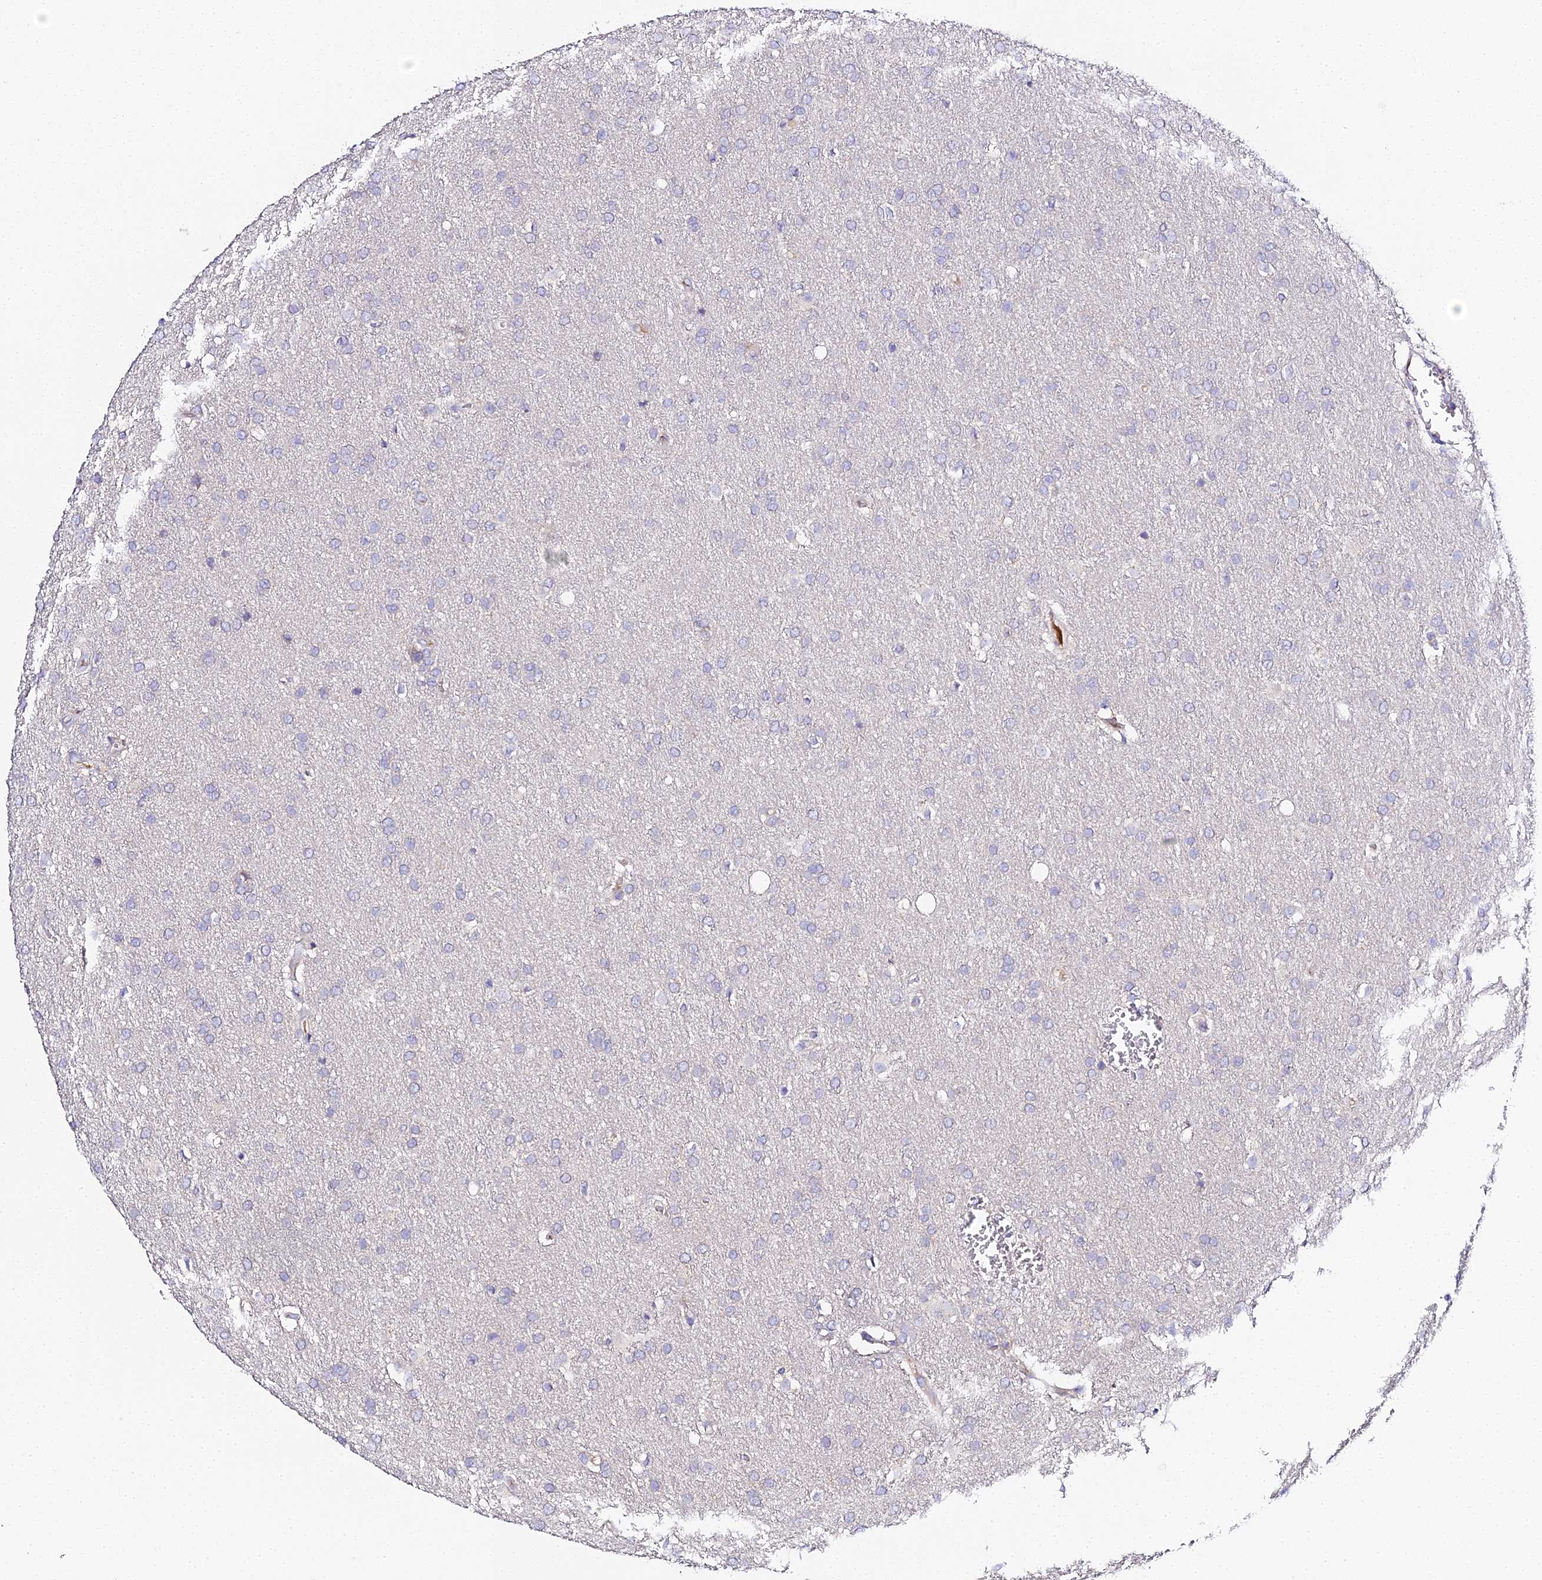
{"staining": {"intensity": "negative", "quantity": "none", "location": "none"}, "tissue": "glioma", "cell_type": "Tumor cells", "image_type": "cancer", "snomed": [{"axis": "morphology", "description": "Glioma, malignant, Low grade"}, {"axis": "topography", "description": "Brain"}], "caption": "There is no significant positivity in tumor cells of glioma.", "gene": "SCX", "patient": {"sex": "female", "age": 32}}